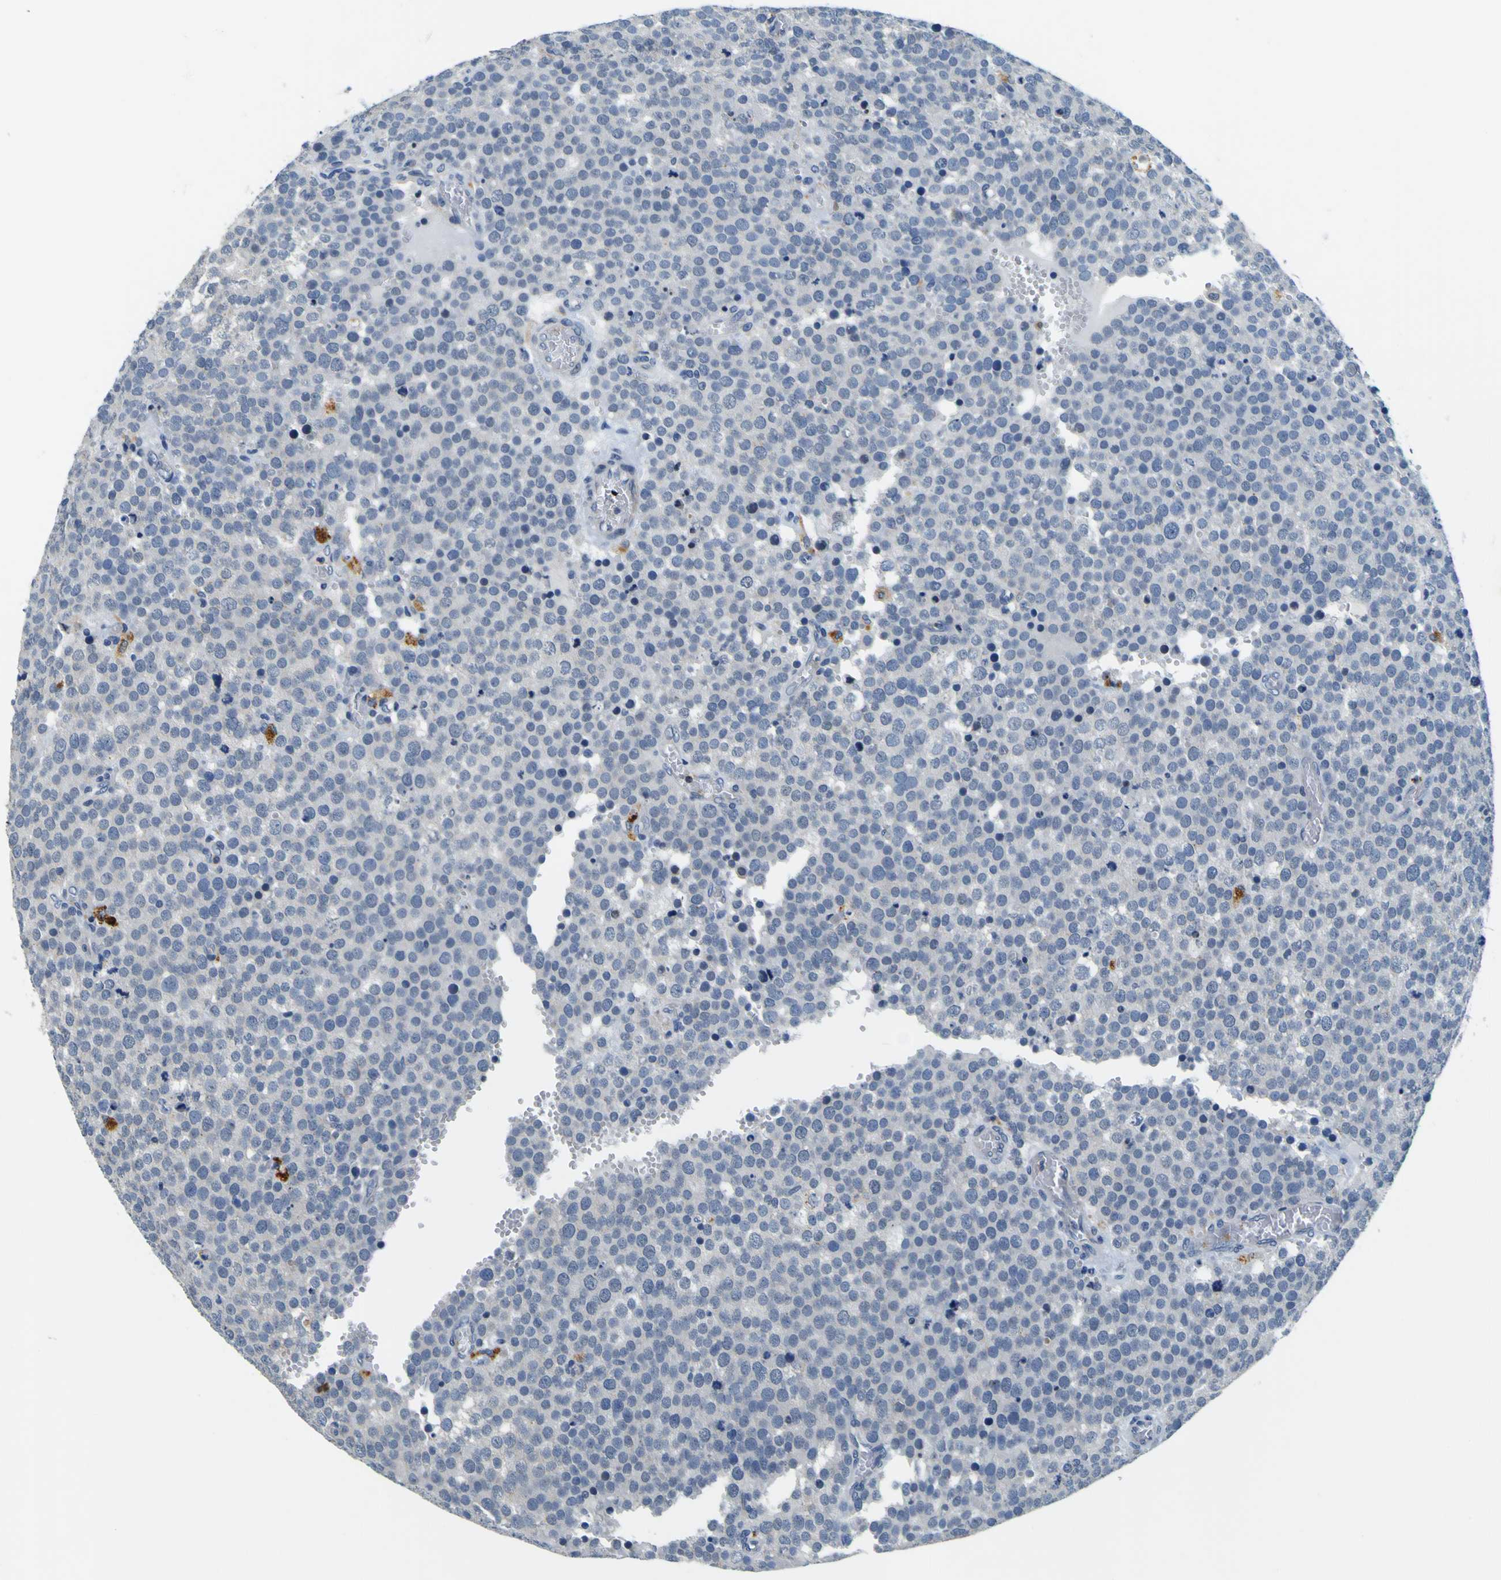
{"staining": {"intensity": "negative", "quantity": "none", "location": "none"}, "tissue": "testis cancer", "cell_type": "Tumor cells", "image_type": "cancer", "snomed": [{"axis": "morphology", "description": "Normal tissue, NOS"}, {"axis": "morphology", "description": "Seminoma, NOS"}, {"axis": "topography", "description": "Testis"}], "caption": "An immunohistochemistry (IHC) photomicrograph of seminoma (testis) is shown. There is no staining in tumor cells of seminoma (testis).", "gene": "TNIK", "patient": {"sex": "male", "age": 71}}